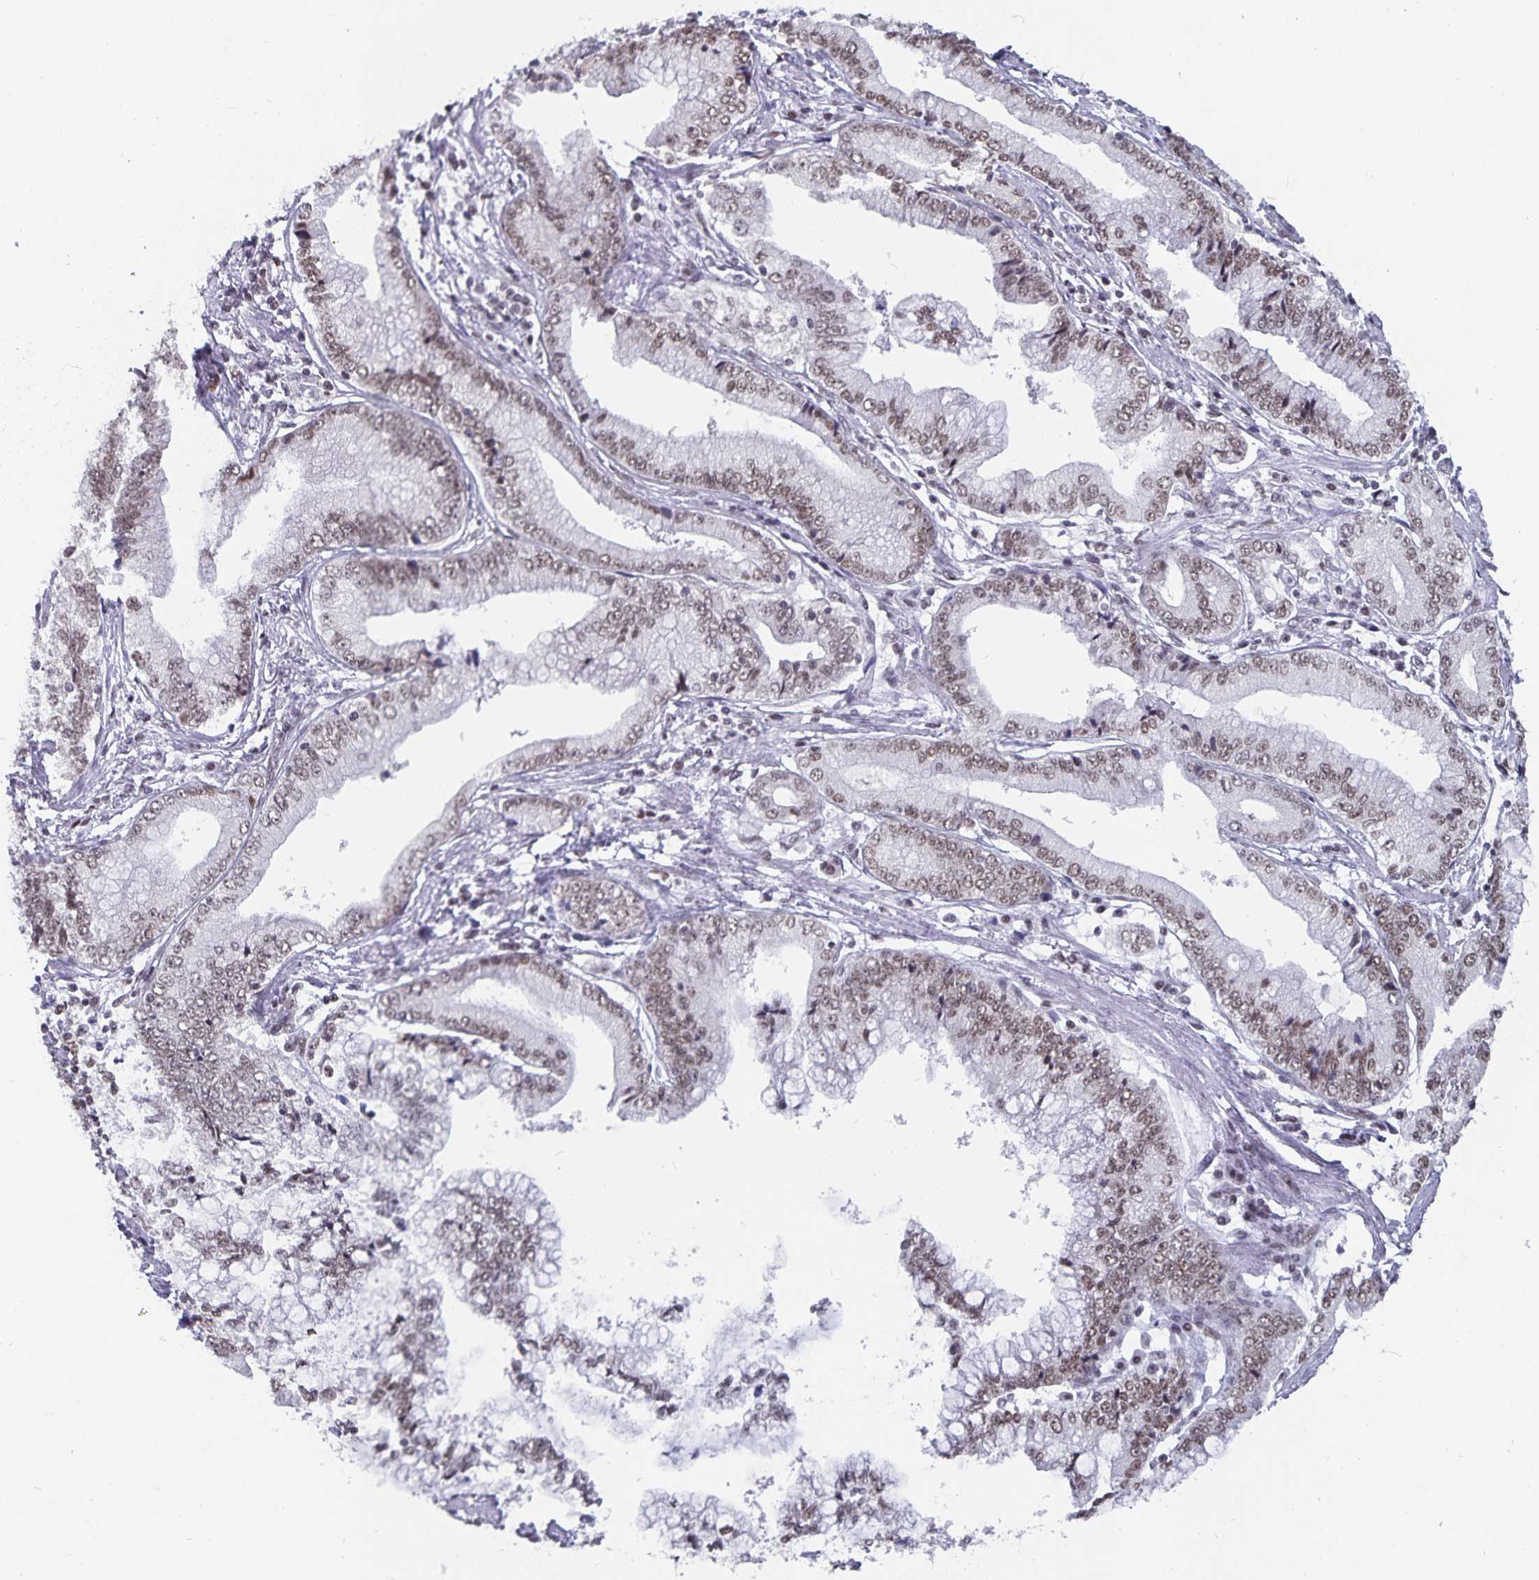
{"staining": {"intensity": "weak", "quantity": ">75%", "location": "nuclear"}, "tissue": "stomach cancer", "cell_type": "Tumor cells", "image_type": "cancer", "snomed": [{"axis": "morphology", "description": "Adenocarcinoma, NOS"}, {"axis": "topography", "description": "Stomach, upper"}], "caption": "Stomach cancer (adenocarcinoma) stained with DAB immunohistochemistry demonstrates low levels of weak nuclear staining in about >75% of tumor cells.", "gene": "PBX2", "patient": {"sex": "female", "age": 74}}